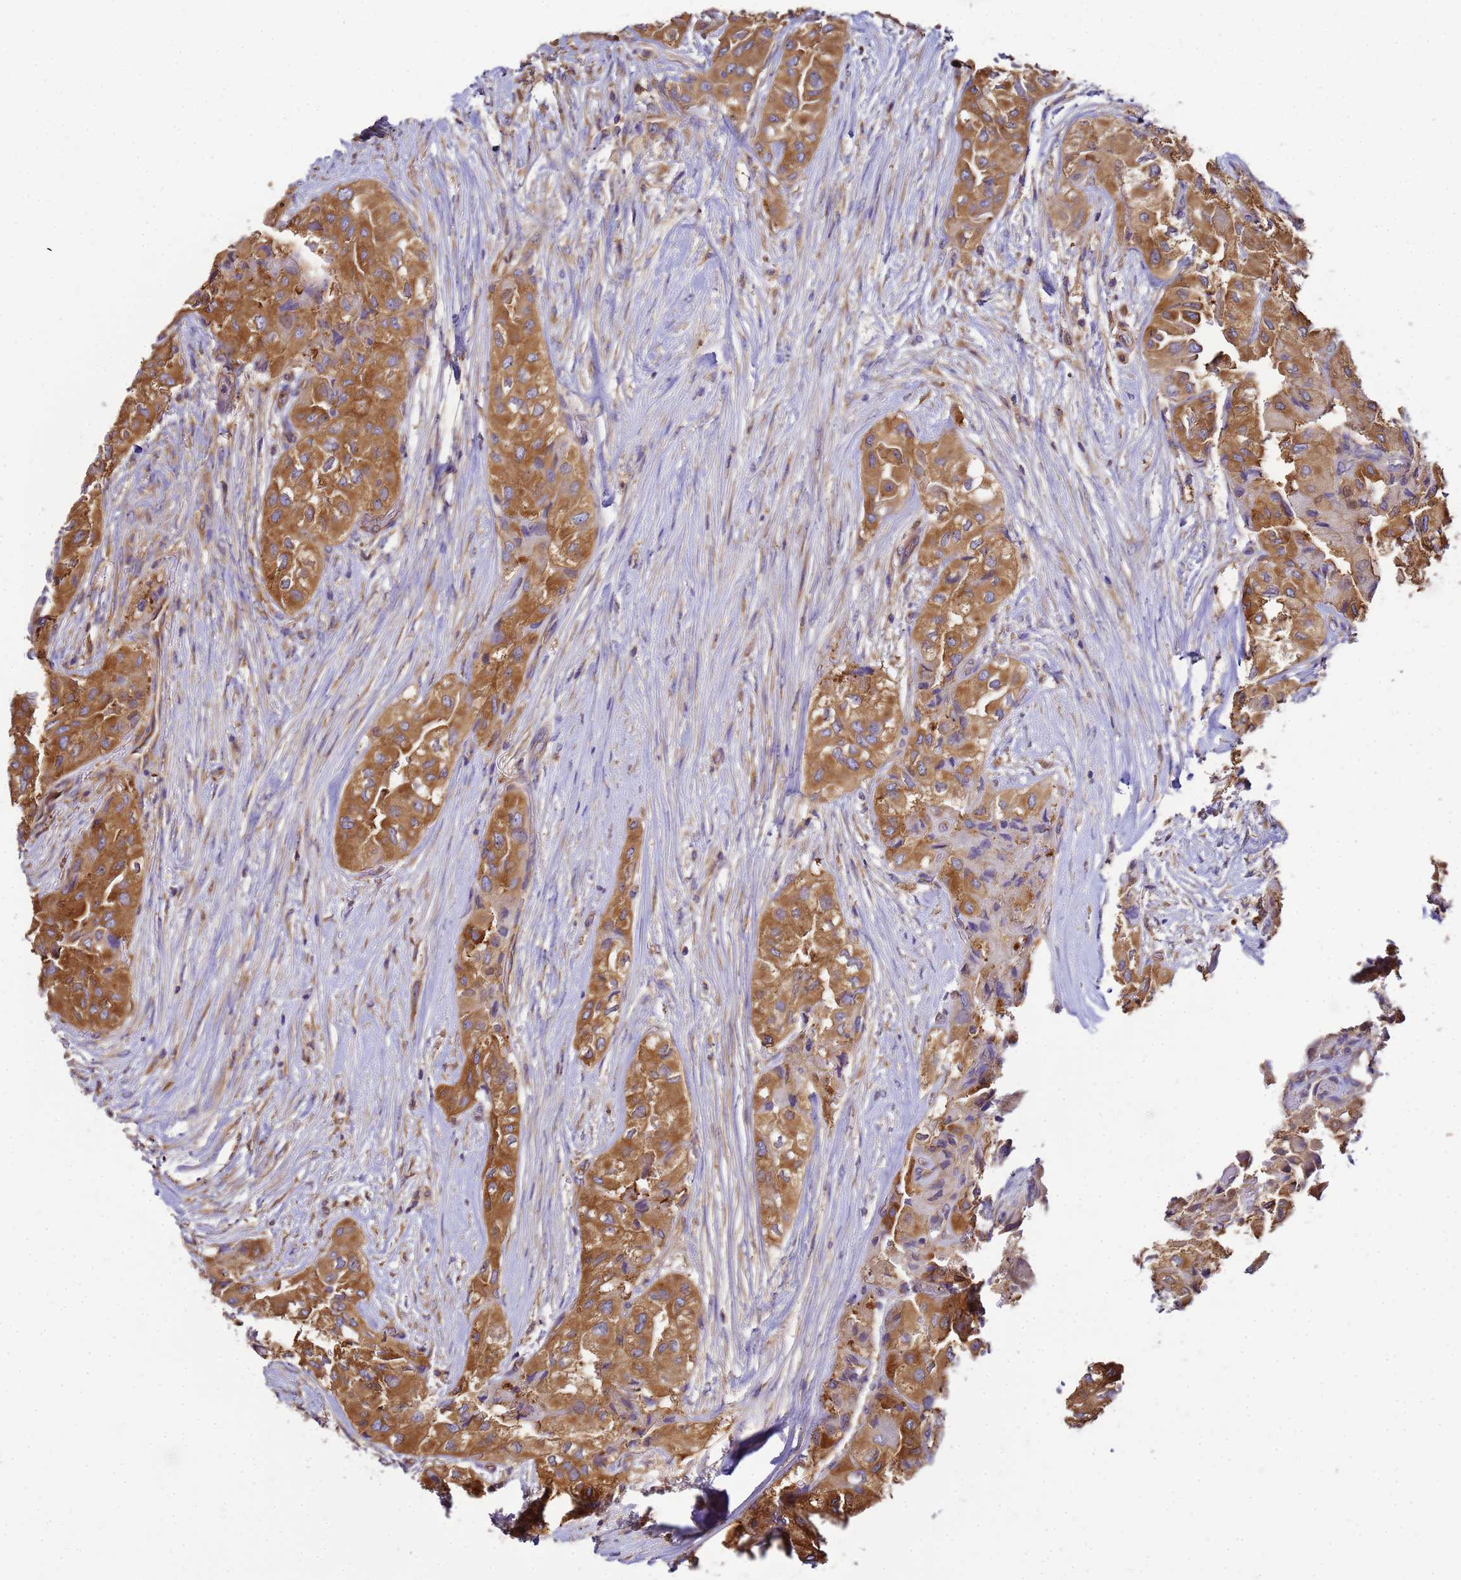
{"staining": {"intensity": "moderate", "quantity": ">75%", "location": "cytoplasmic/membranous"}, "tissue": "thyroid cancer", "cell_type": "Tumor cells", "image_type": "cancer", "snomed": [{"axis": "morphology", "description": "Papillary adenocarcinoma, NOS"}, {"axis": "topography", "description": "Thyroid gland"}], "caption": "A micrograph showing moderate cytoplasmic/membranous staining in approximately >75% of tumor cells in papillary adenocarcinoma (thyroid), as visualized by brown immunohistochemical staining.", "gene": "NARS1", "patient": {"sex": "female", "age": 59}}